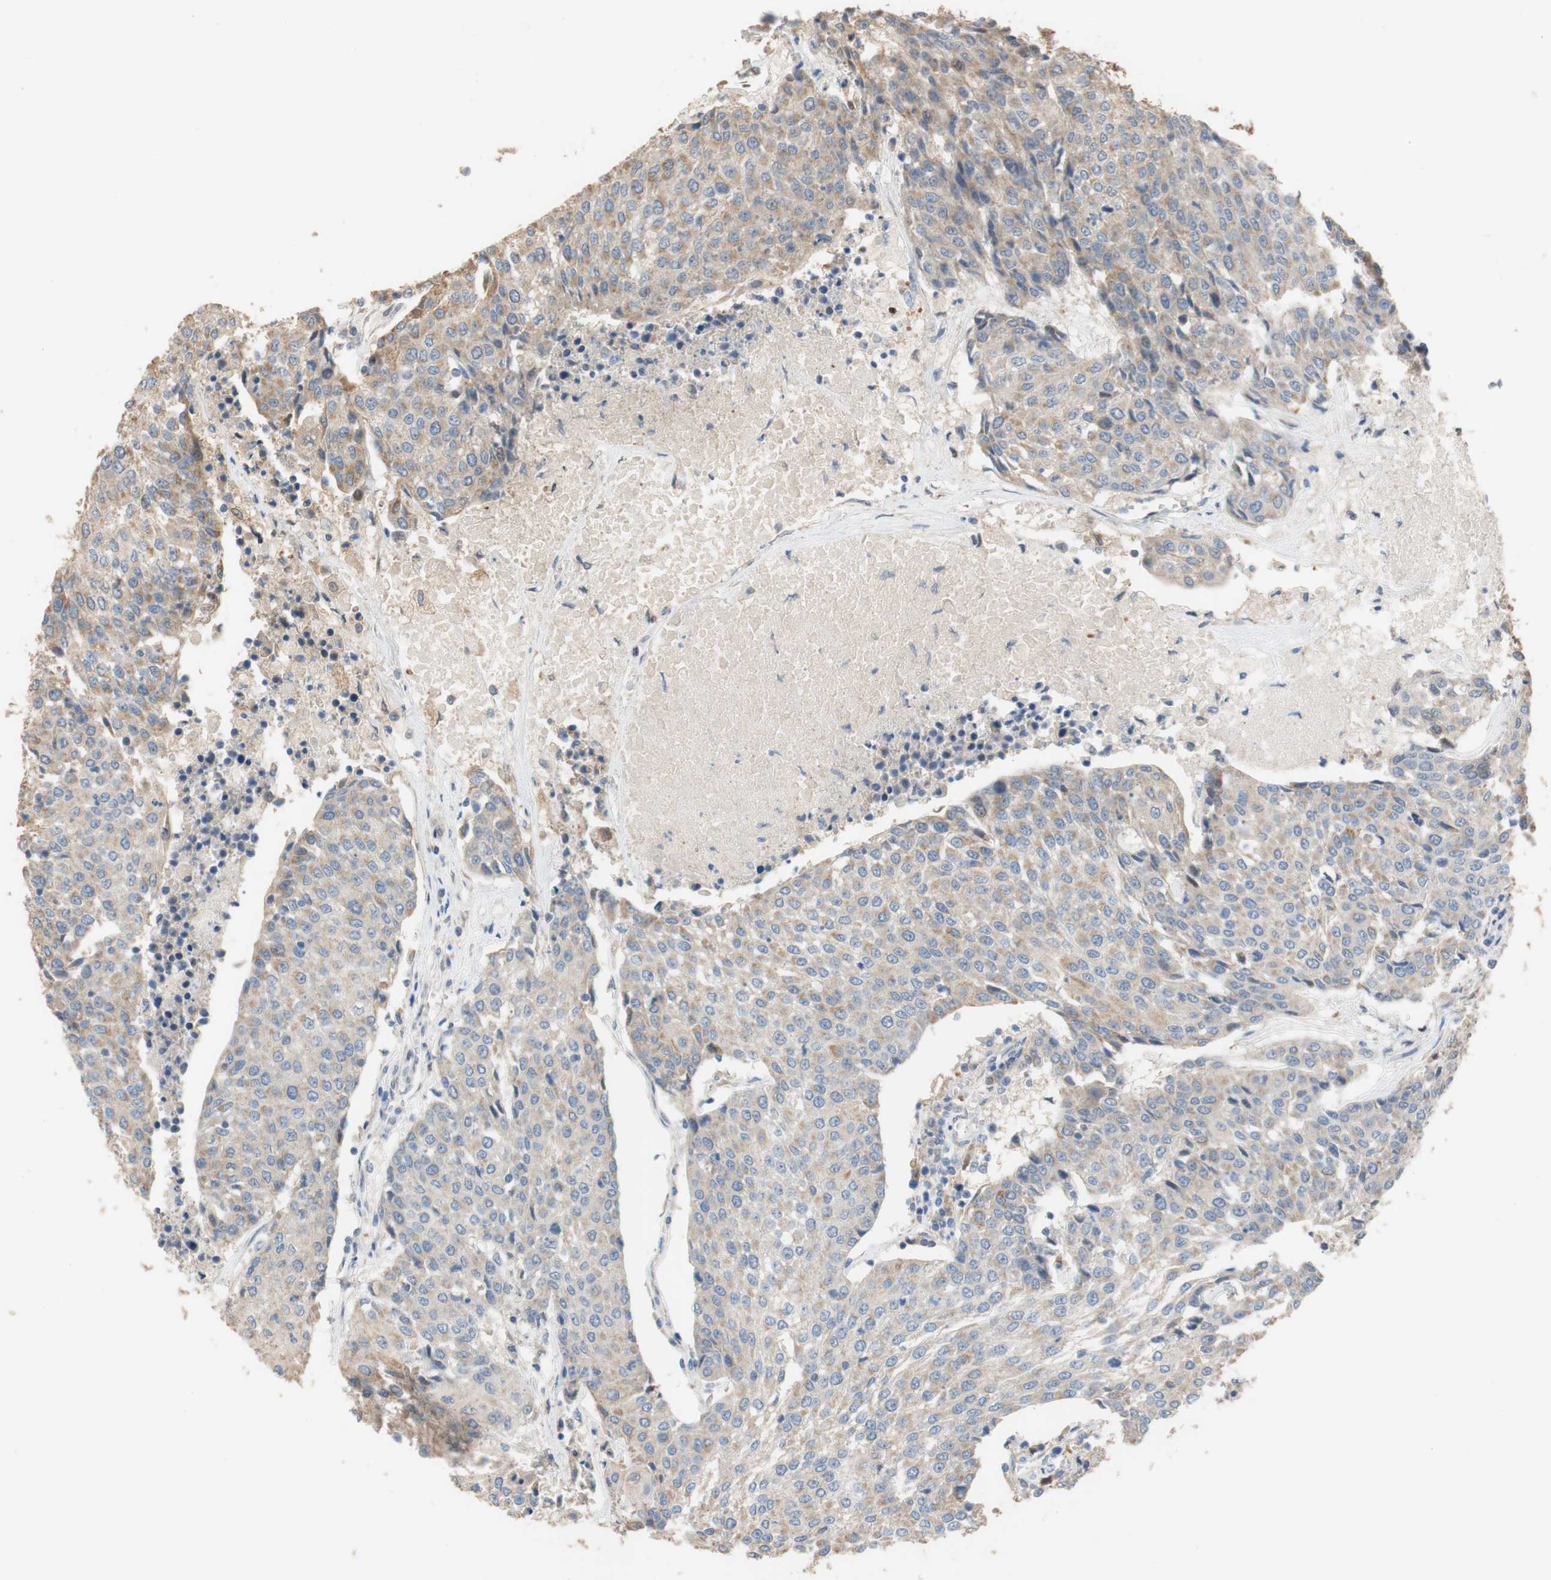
{"staining": {"intensity": "moderate", "quantity": ">75%", "location": "cytoplasmic/membranous"}, "tissue": "urothelial cancer", "cell_type": "Tumor cells", "image_type": "cancer", "snomed": [{"axis": "morphology", "description": "Urothelial carcinoma, High grade"}, {"axis": "topography", "description": "Urinary bladder"}], "caption": "Moderate cytoplasmic/membranous staining for a protein is appreciated in about >75% of tumor cells of high-grade urothelial carcinoma using immunohistochemistry (IHC).", "gene": "ALDH1A2", "patient": {"sex": "female", "age": 85}}